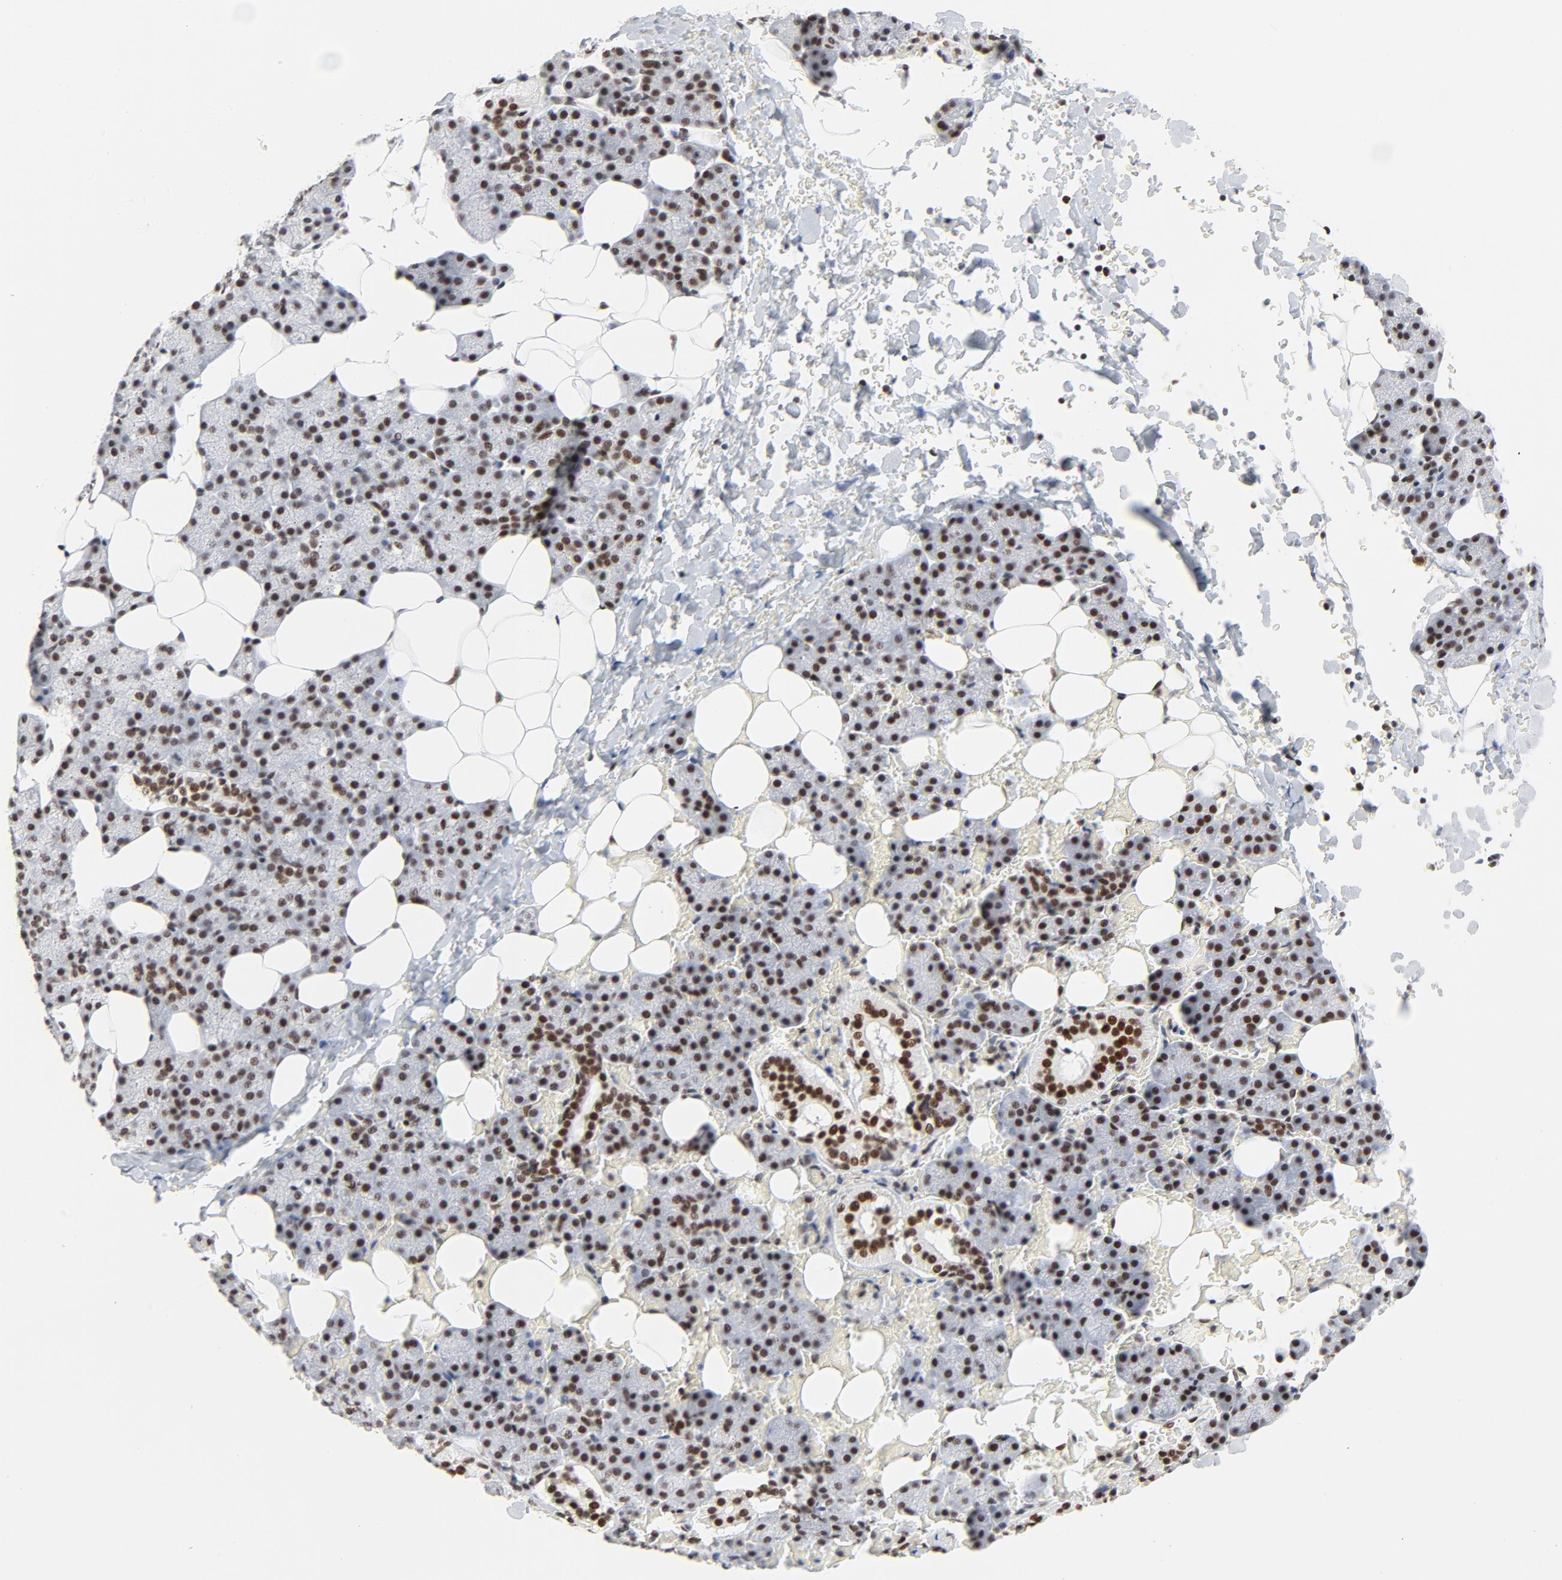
{"staining": {"intensity": "strong", "quantity": ">75%", "location": "nuclear"}, "tissue": "salivary gland", "cell_type": "Glandular cells", "image_type": "normal", "snomed": [{"axis": "morphology", "description": "Normal tissue, NOS"}, {"axis": "topography", "description": "Lymph node"}, {"axis": "topography", "description": "Salivary gland"}], "caption": "Protein positivity by immunohistochemistry displays strong nuclear positivity in approximately >75% of glandular cells in normal salivary gland. (DAB (3,3'-diaminobenzidine) IHC, brown staining for protein, blue staining for nuclei).", "gene": "GTF2H1", "patient": {"sex": "male", "age": 8}}